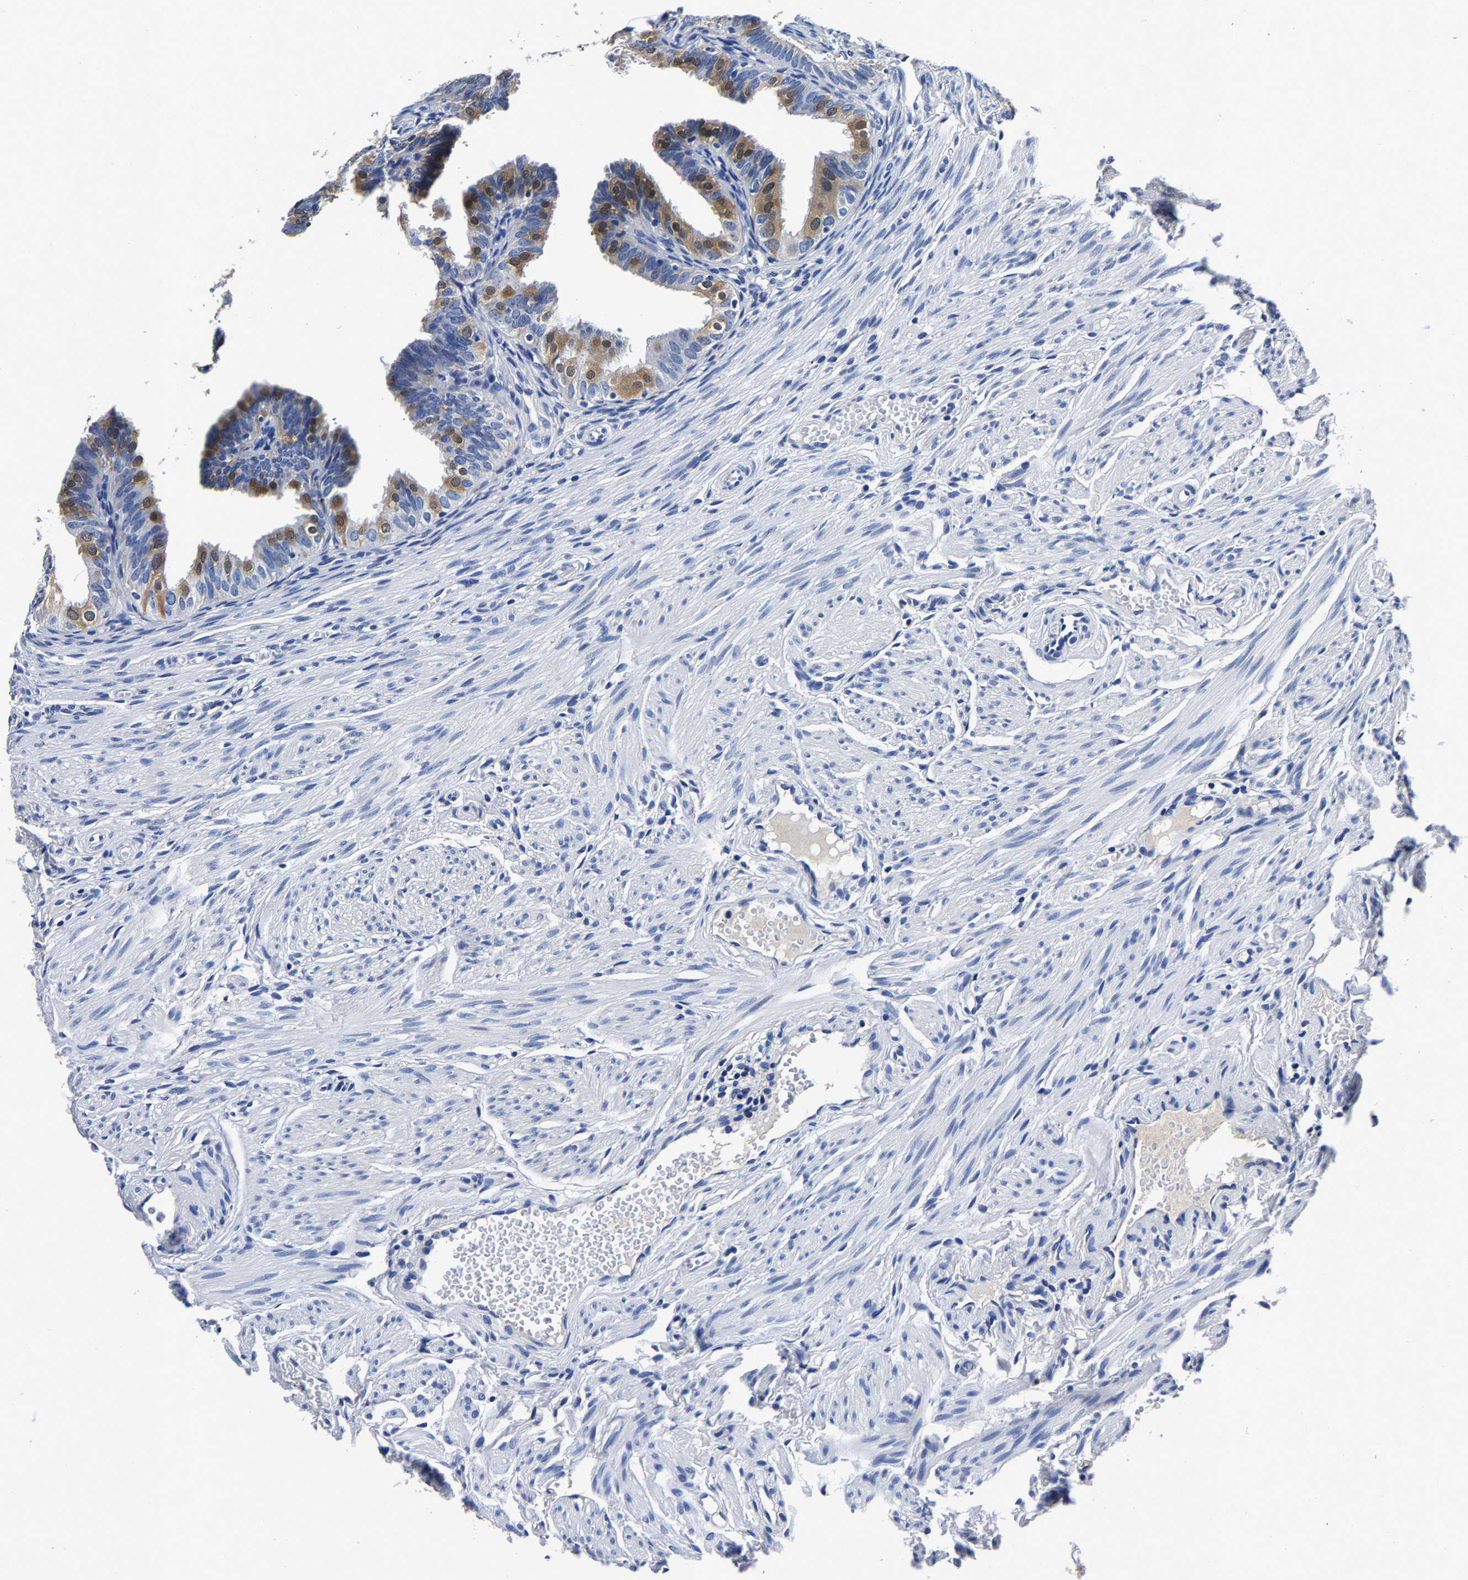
{"staining": {"intensity": "moderate", "quantity": ">75%", "location": "cytoplasmic/membranous"}, "tissue": "fallopian tube", "cell_type": "Glandular cells", "image_type": "normal", "snomed": [{"axis": "morphology", "description": "Normal tissue, NOS"}, {"axis": "topography", "description": "Fallopian tube"}], "caption": "Brown immunohistochemical staining in normal human fallopian tube exhibits moderate cytoplasmic/membranous expression in approximately >75% of glandular cells.", "gene": "PSPH", "patient": {"sex": "female", "age": 35}}